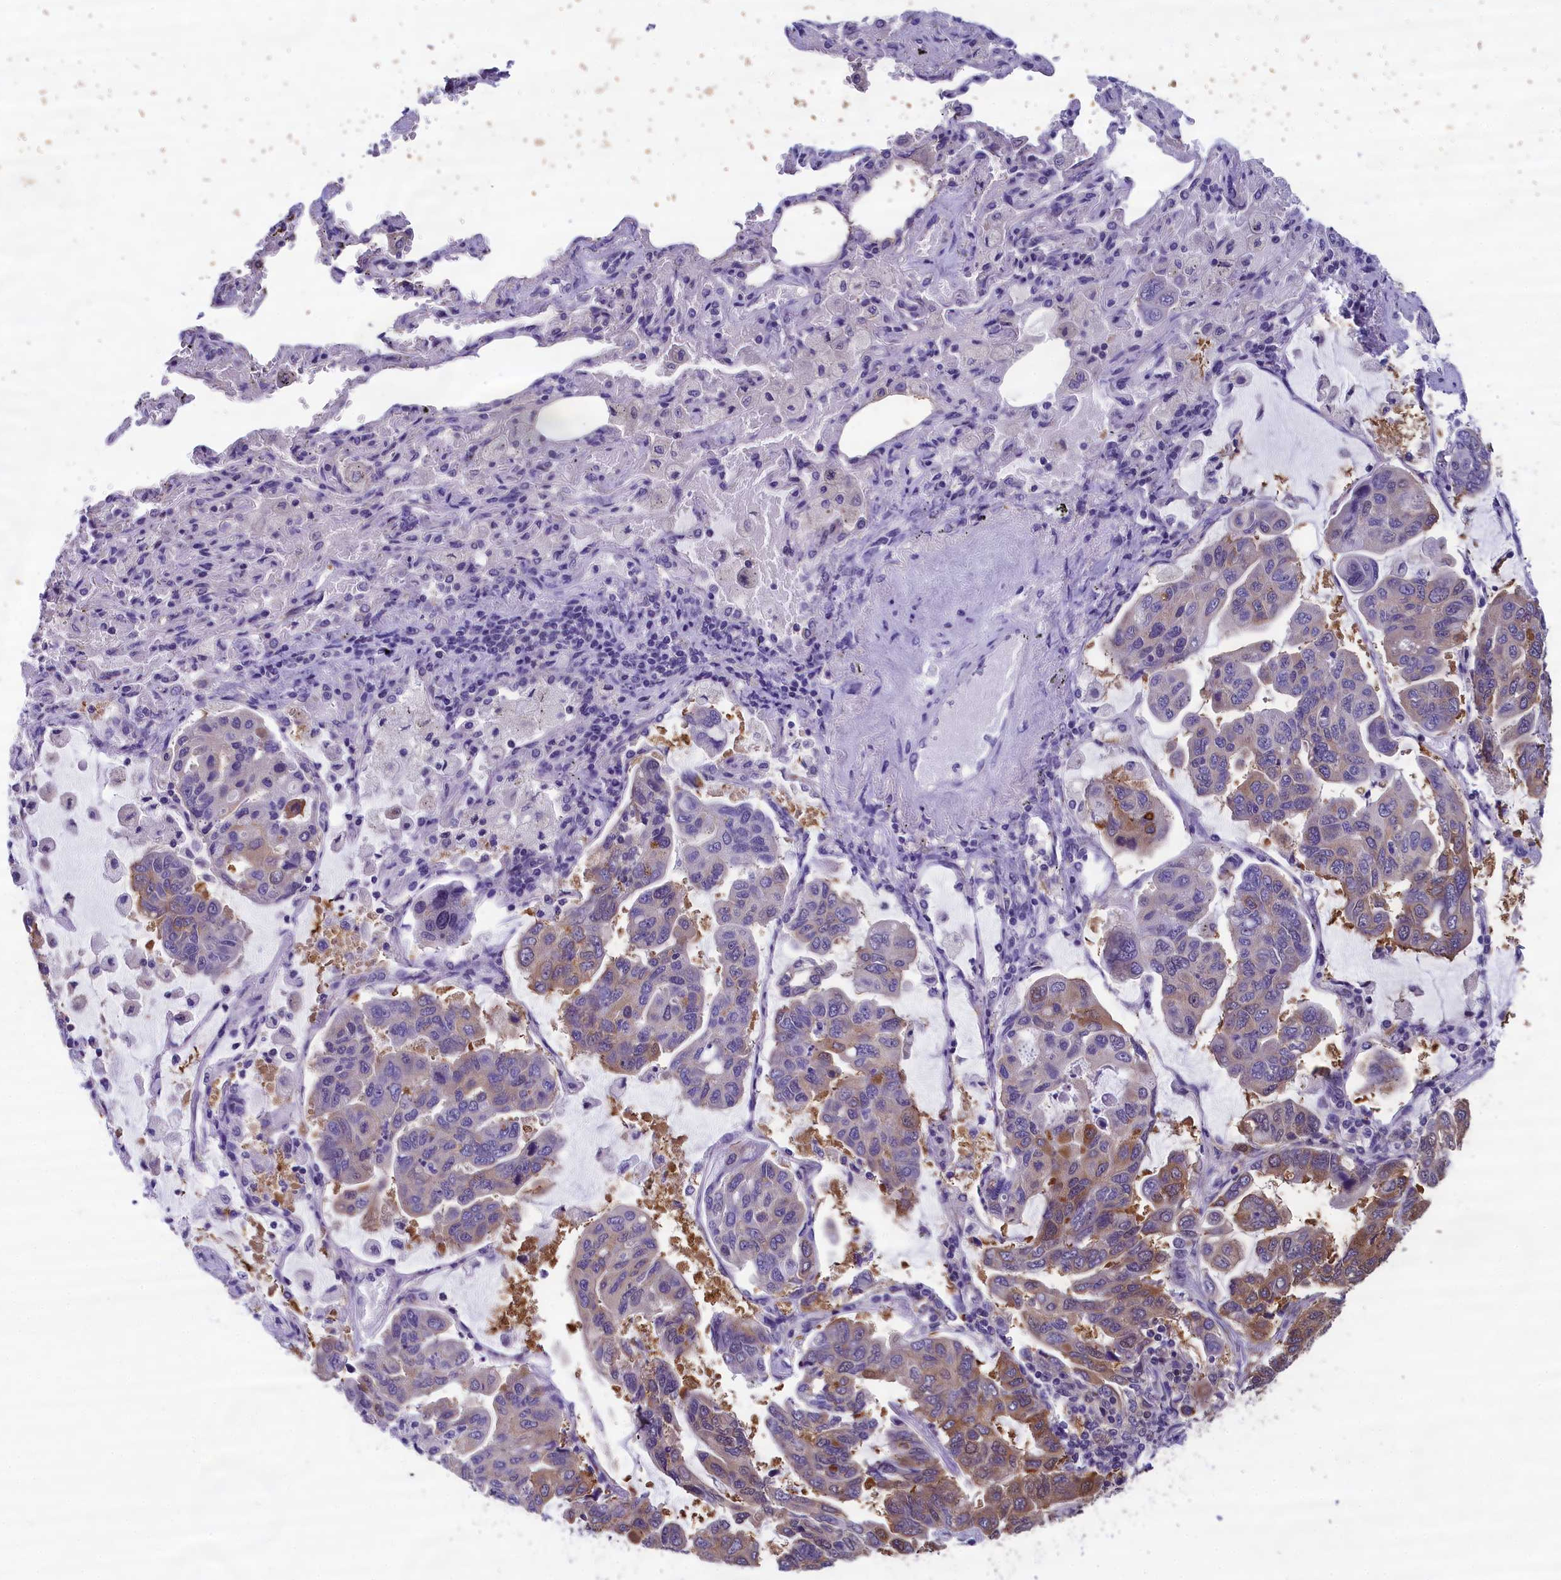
{"staining": {"intensity": "moderate", "quantity": "<25%", "location": "cytoplasmic/membranous"}, "tissue": "lung cancer", "cell_type": "Tumor cells", "image_type": "cancer", "snomed": [{"axis": "morphology", "description": "Adenocarcinoma, NOS"}, {"axis": "topography", "description": "Lung"}], "caption": "Moderate cytoplasmic/membranous expression for a protein is appreciated in approximately <25% of tumor cells of lung cancer (adenocarcinoma) using IHC.", "gene": "ABCC8", "patient": {"sex": "male", "age": 64}}